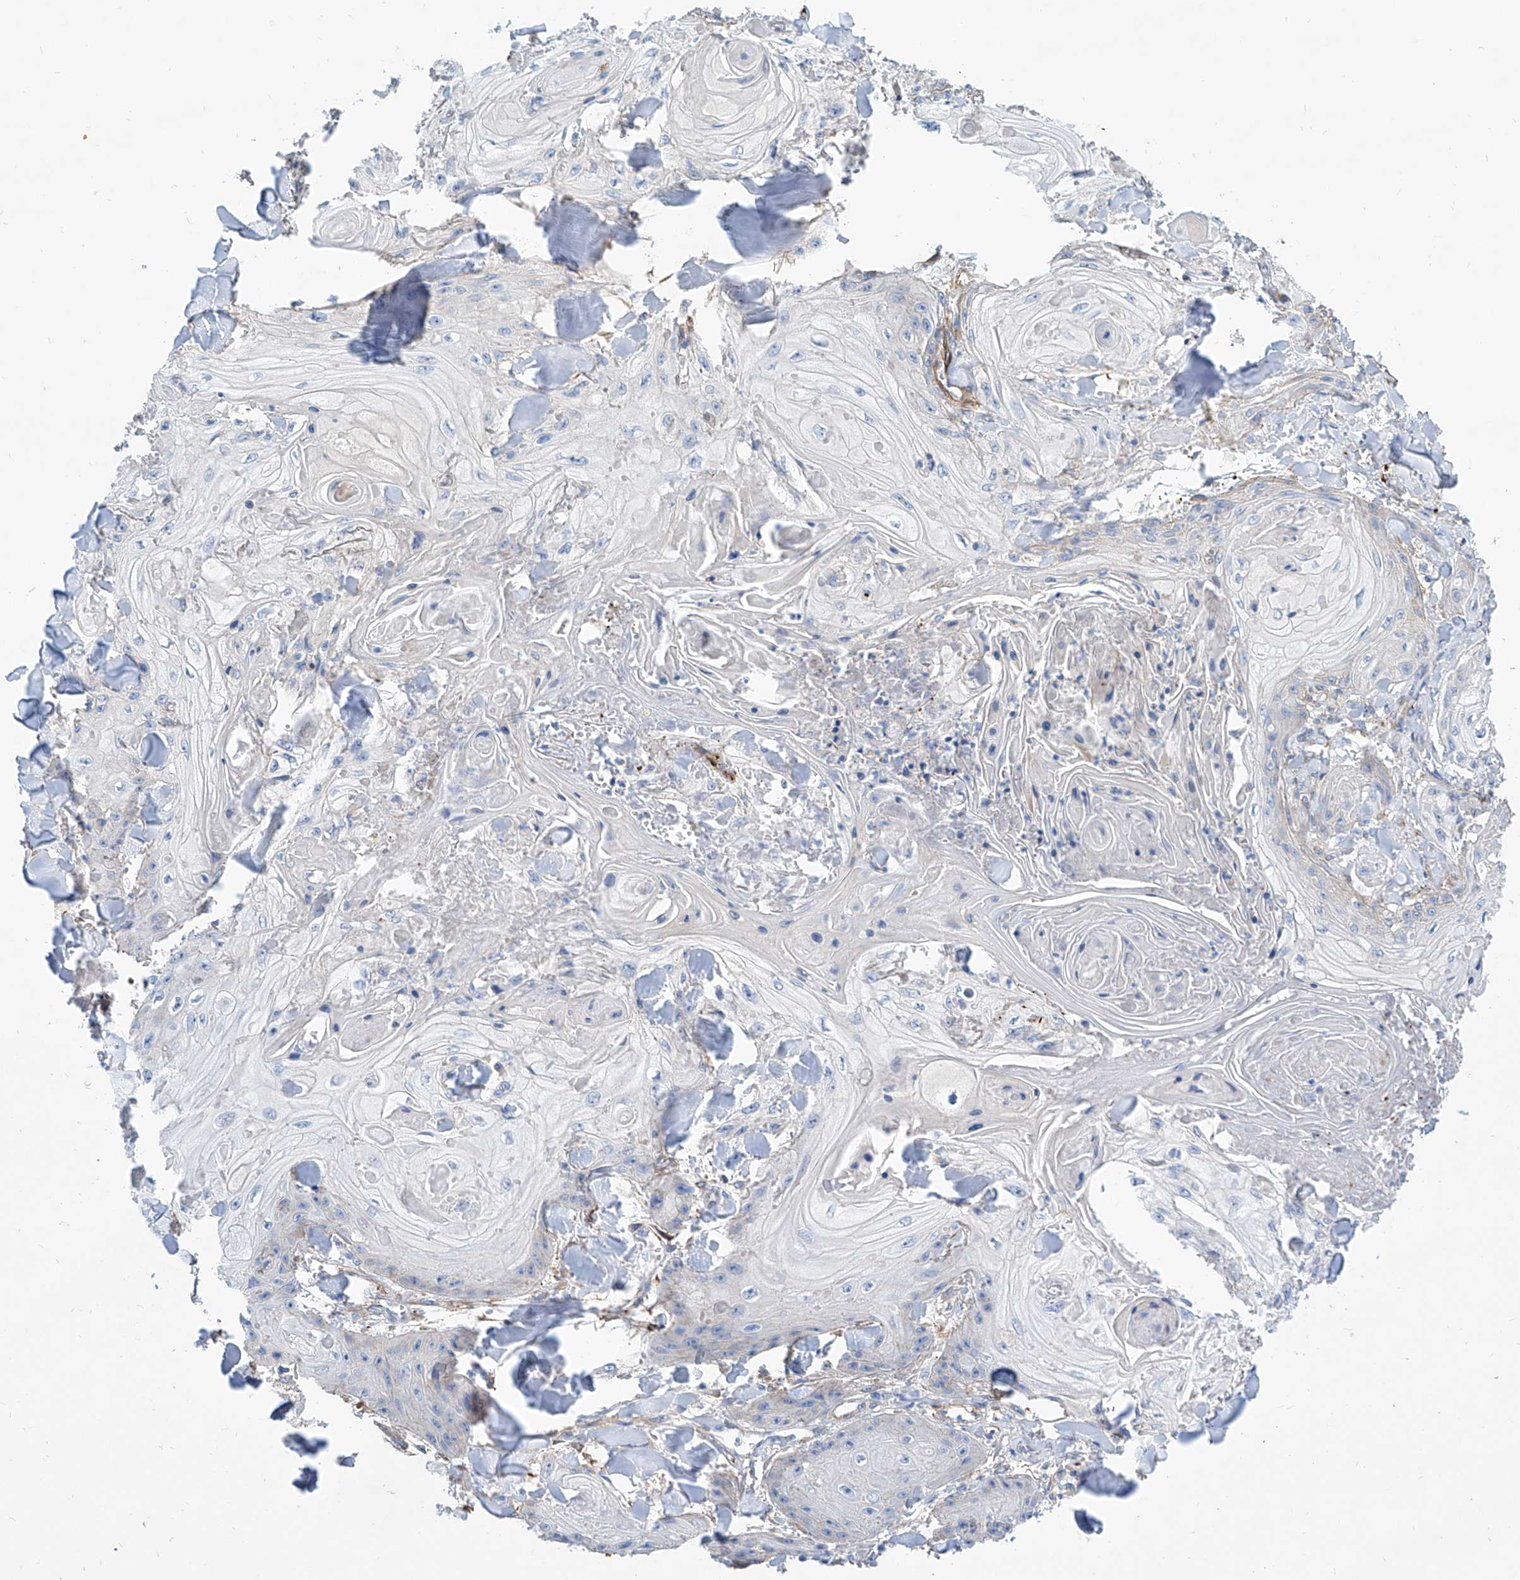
{"staining": {"intensity": "negative", "quantity": "none", "location": "none"}, "tissue": "skin cancer", "cell_type": "Tumor cells", "image_type": "cancer", "snomed": [{"axis": "morphology", "description": "Squamous cell carcinoma, NOS"}, {"axis": "topography", "description": "Skin"}], "caption": "An immunohistochemistry histopathology image of skin cancer is shown. There is no staining in tumor cells of skin cancer.", "gene": "TAS2R60", "patient": {"sex": "male", "age": 74}}